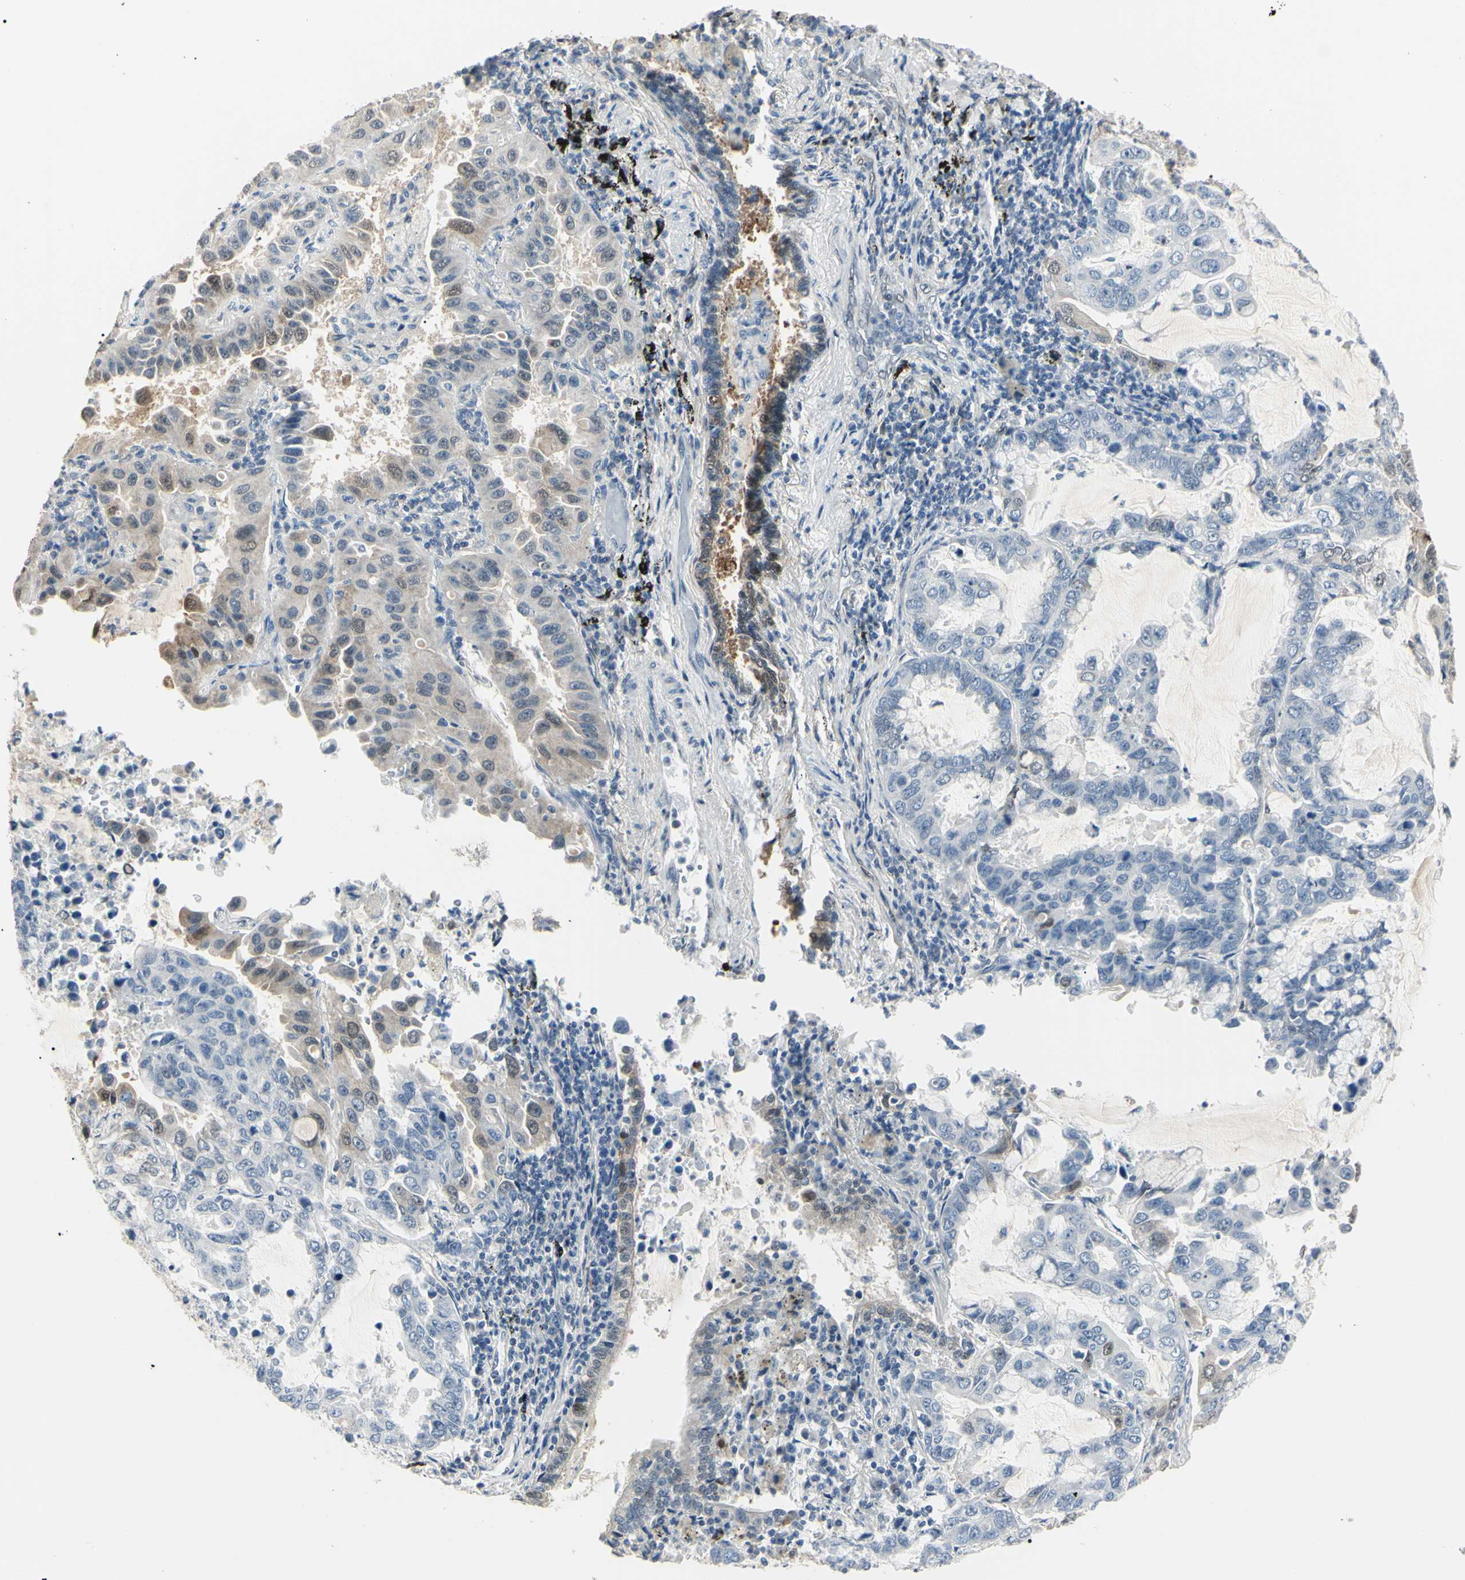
{"staining": {"intensity": "weak", "quantity": "<25%", "location": "cytoplasmic/membranous"}, "tissue": "lung cancer", "cell_type": "Tumor cells", "image_type": "cancer", "snomed": [{"axis": "morphology", "description": "Adenocarcinoma, NOS"}, {"axis": "topography", "description": "Lung"}], "caption": "Lung adenocarcinoma stained for a protein using immunohistochemistry (IHC) reveals no staining tumor cells.", "gene": "AKR1C3", "patient": {"sex": "male", "age": 64}}